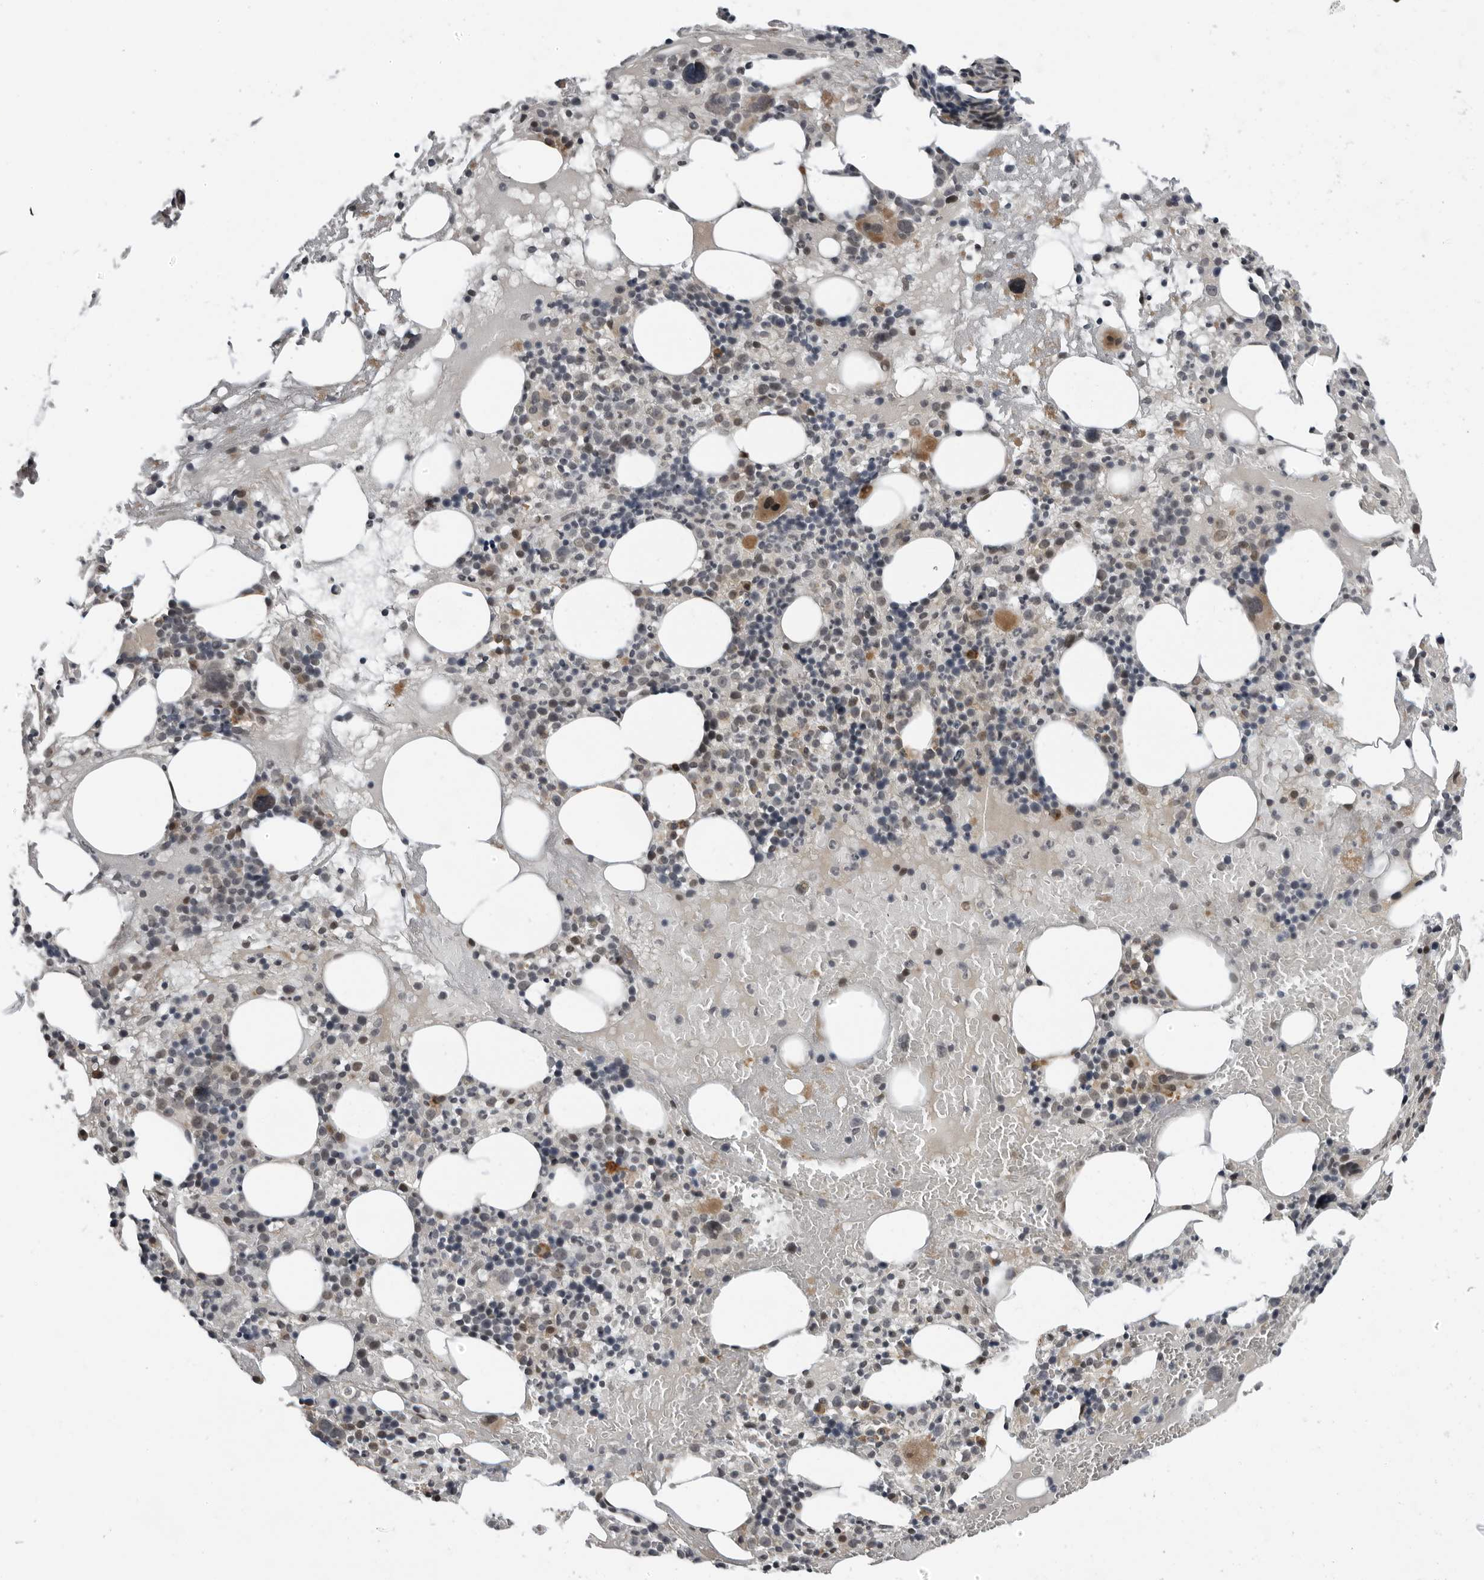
{"staining": {"intensity": "moderate", "quantity": "25%-75%", "location": "cytoplasmic/membranous,nuclear"}, "tissue": "bone marrow", "cell_type": "Hematopoietic cells", "image_type": "normal", "snomed": [{"axis": "morphology", "description": "Normal tissue, NOS"}, {"axis": "morphology", "description": "Inflammation, NOS"}, {"axis": "topography", "description": "Bone marrow"}], "caption": "IHC staining of benign bone marrow, which exhibits medium levels of moderate cytoplasmic/membranous,nuclear expression in approximately 25%-75% of hematopoietic cells indicating moderate cytoplasmic/membranous,nuclear protein positivity. The staining was performed using DAB (brown) for protein detection and nuclei were counterstained in hematoxylin (blue).", "gene": "ALPK2", "patient": {"sex": "female", "age": 77}}